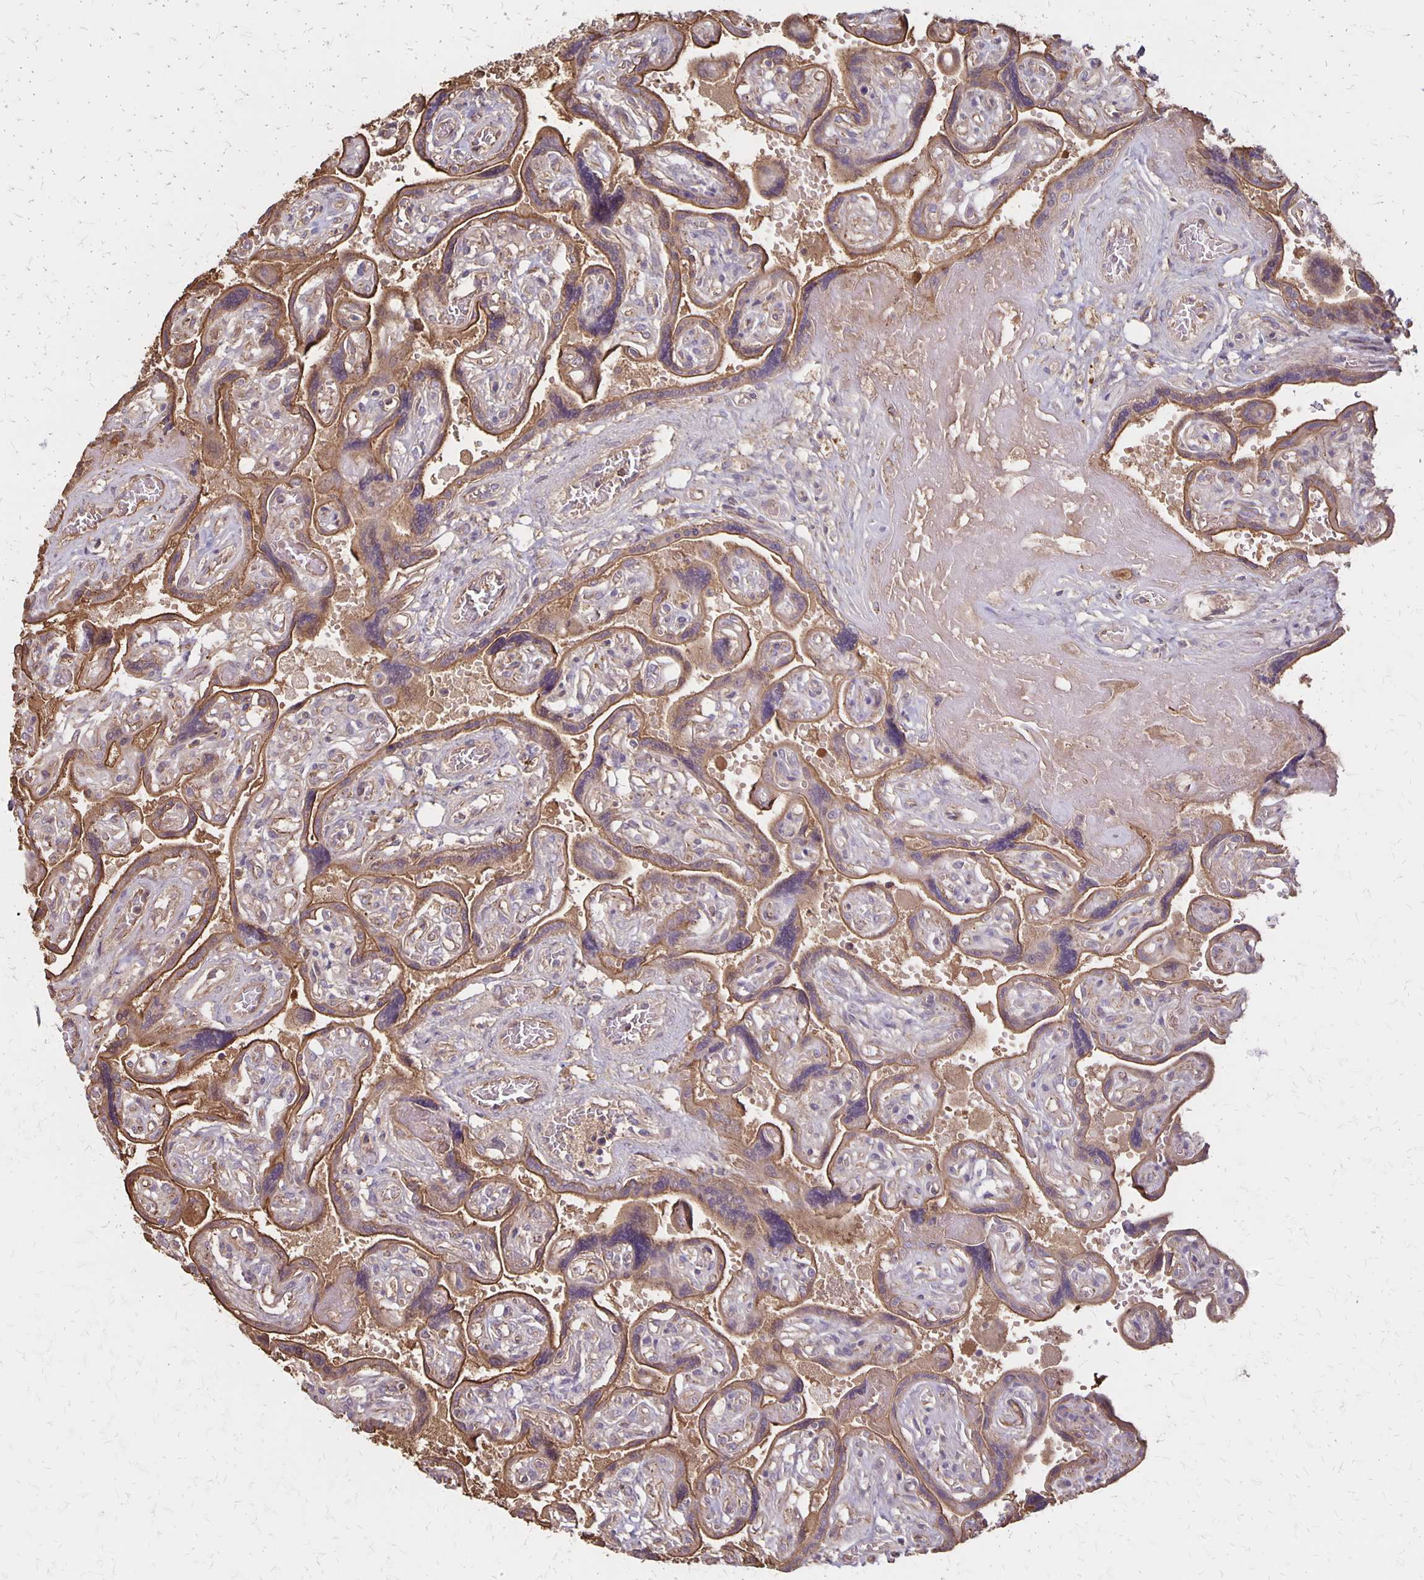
{"staining": {"intensity": "weak", "quantity": ">75%", "location": "cytoplasmic/membranous"}, "tissue": "placenta", "cell_type": "Decidual cells", "image_type": "normal", "snomed": [{"axis": "morphology", "description": "Normal tissue, NOS"}, {"axis": "topography", "description": "Placenta"}], "caption": "Immunohistochemistry (IHC) (DAB (3,3'-diaminobenzidine)) staining of normal human placenta shows weak cytoplasmic/membranous protein expression in approximately >75% of decidual cells.", "gene": "PROM2", "patient": {"sex": "female", "age": 32}}